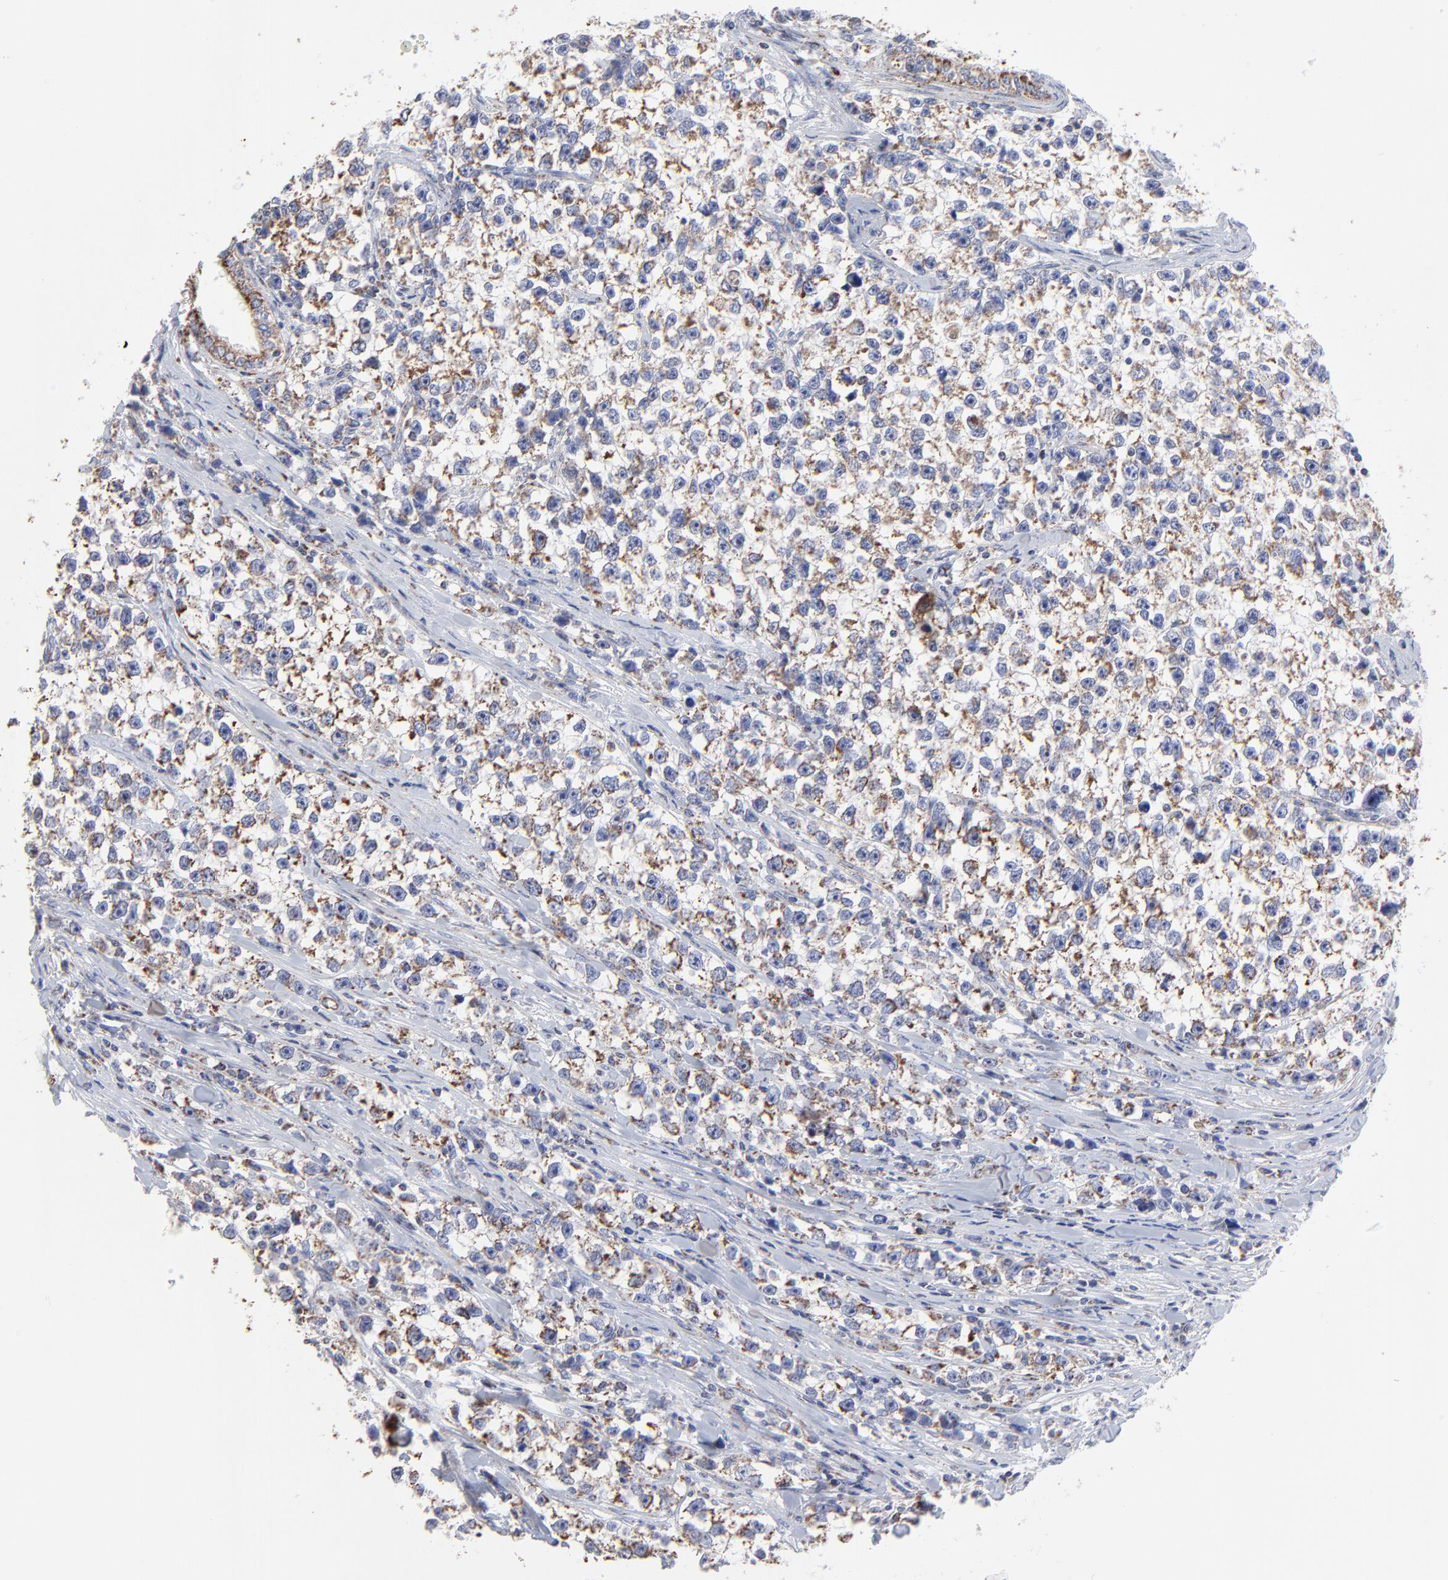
{"staining": {"intensity": "moderate", "quantity": ">75%", "location": "cytoplasmic/membranous"}, "tissue": "testis cancer", "cell_type": "Tumor cells", "image_type": "cancer", "snomed": [{"axis": "morphology", "description": "Seminoma, NOS"}, {"axis": "morphology", "description": "Carcinoma, Embryonal, NOS"}, {"axis": "topography", "description": "Testis"}], "caption": "Testis cancer was stained to show a protein in brown. There is medium levels of moderate cytoplasmic/membranous staining in approximately >75% of tumor cells. (DAB IHC with brightfield microscopy, high magnification).", "gene": "PINK1", "patient": {"sex": "male", "age": 30}}